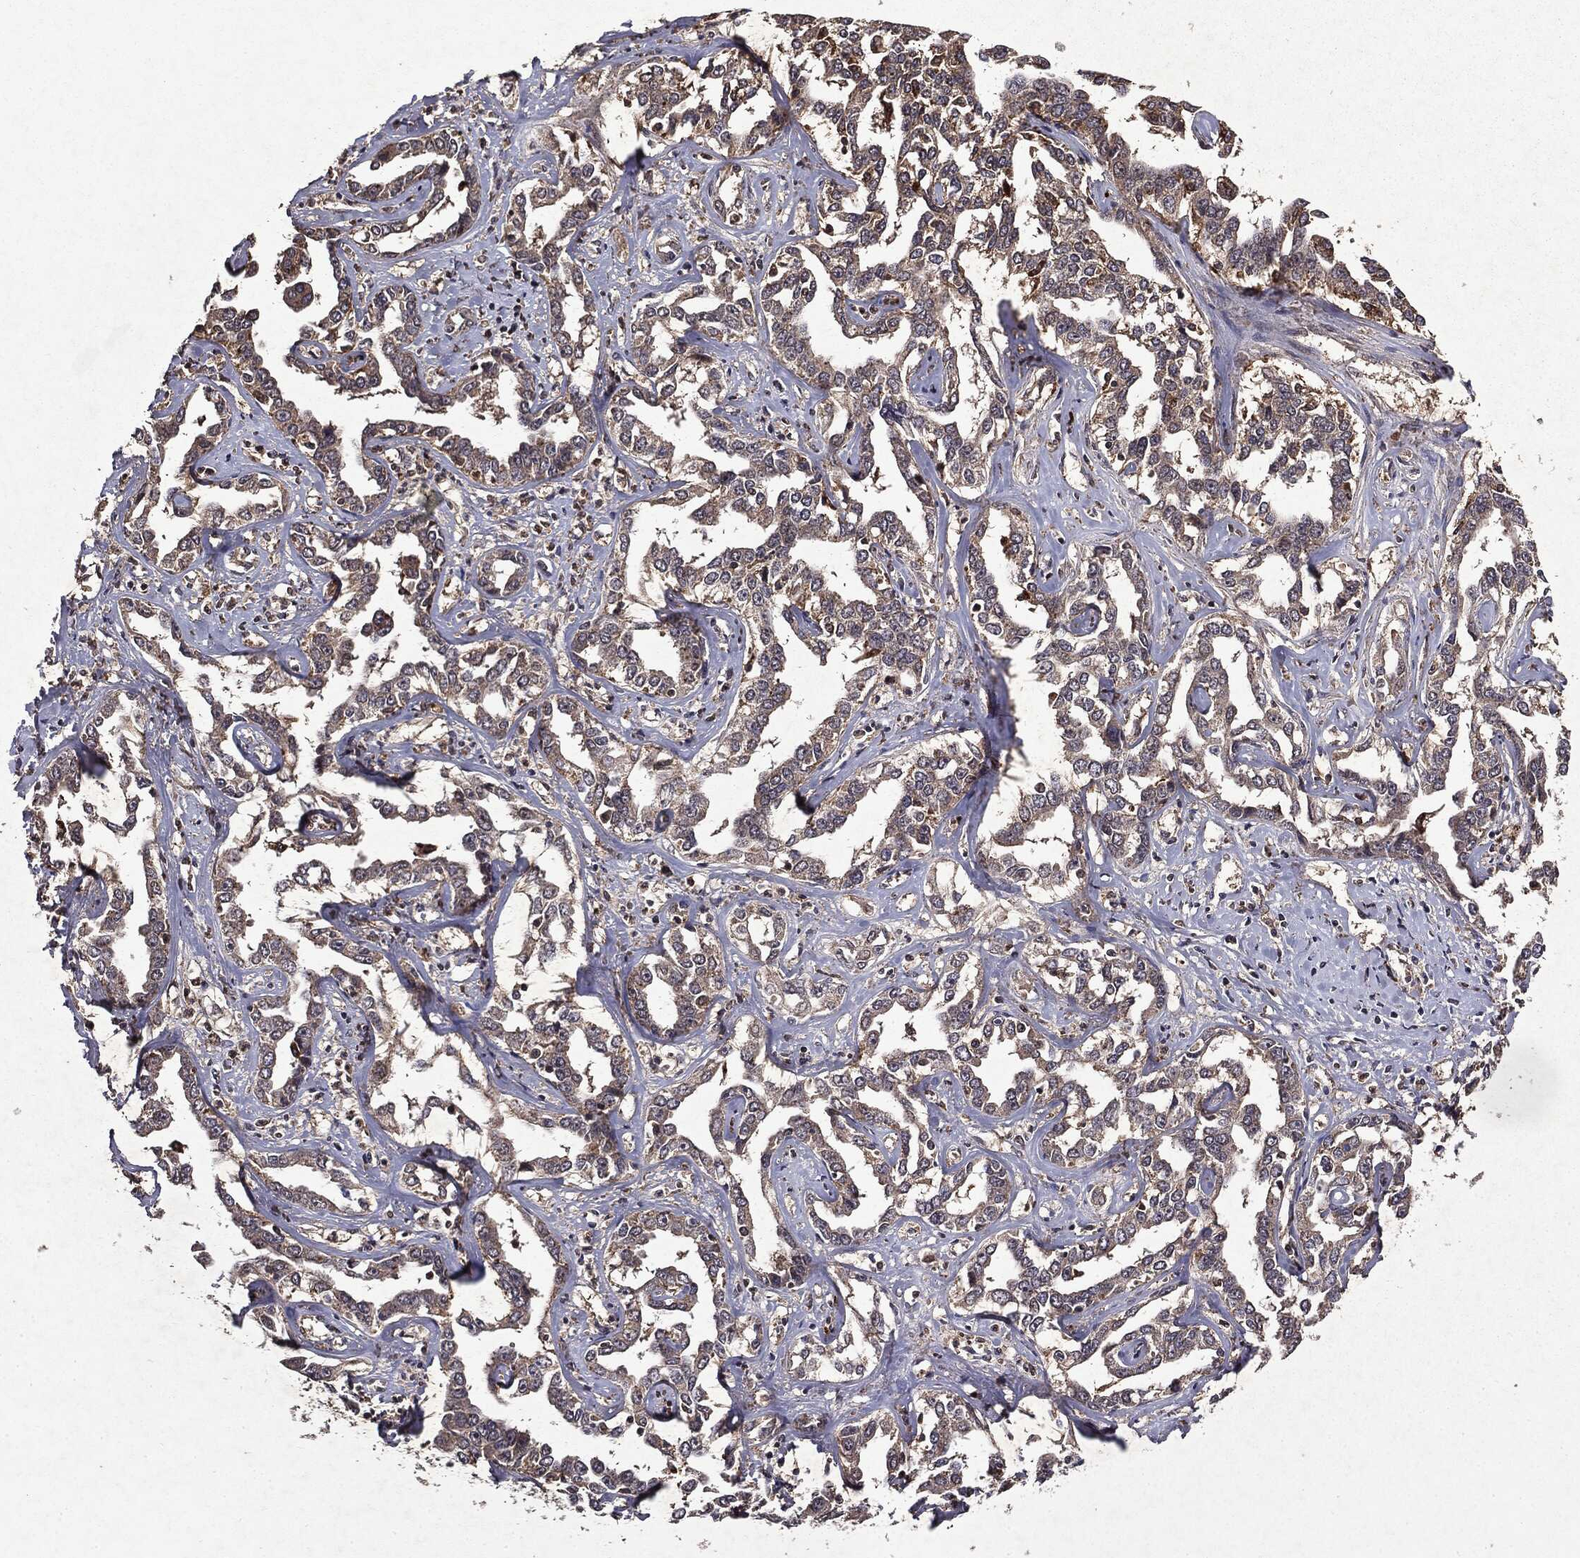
{"staining": {"intensity": "weak", "quantity": "<25%", "location": "cytoplasmic/membranous"}, "tissue": "liver cancer", "cell_type": "Tumor cells", "image_type": "cancer", "snomed": [{"axis": "morphology", "description": "Cholangiocarcinoma"}, {"axis": "topography", "description": "Liver"}], "caption": "Tumor cells are negative for protein expression in human cholangiocarcinoma (liver).", "gene": "MTOR", "patient": {"sex": "male", "age": 59}}